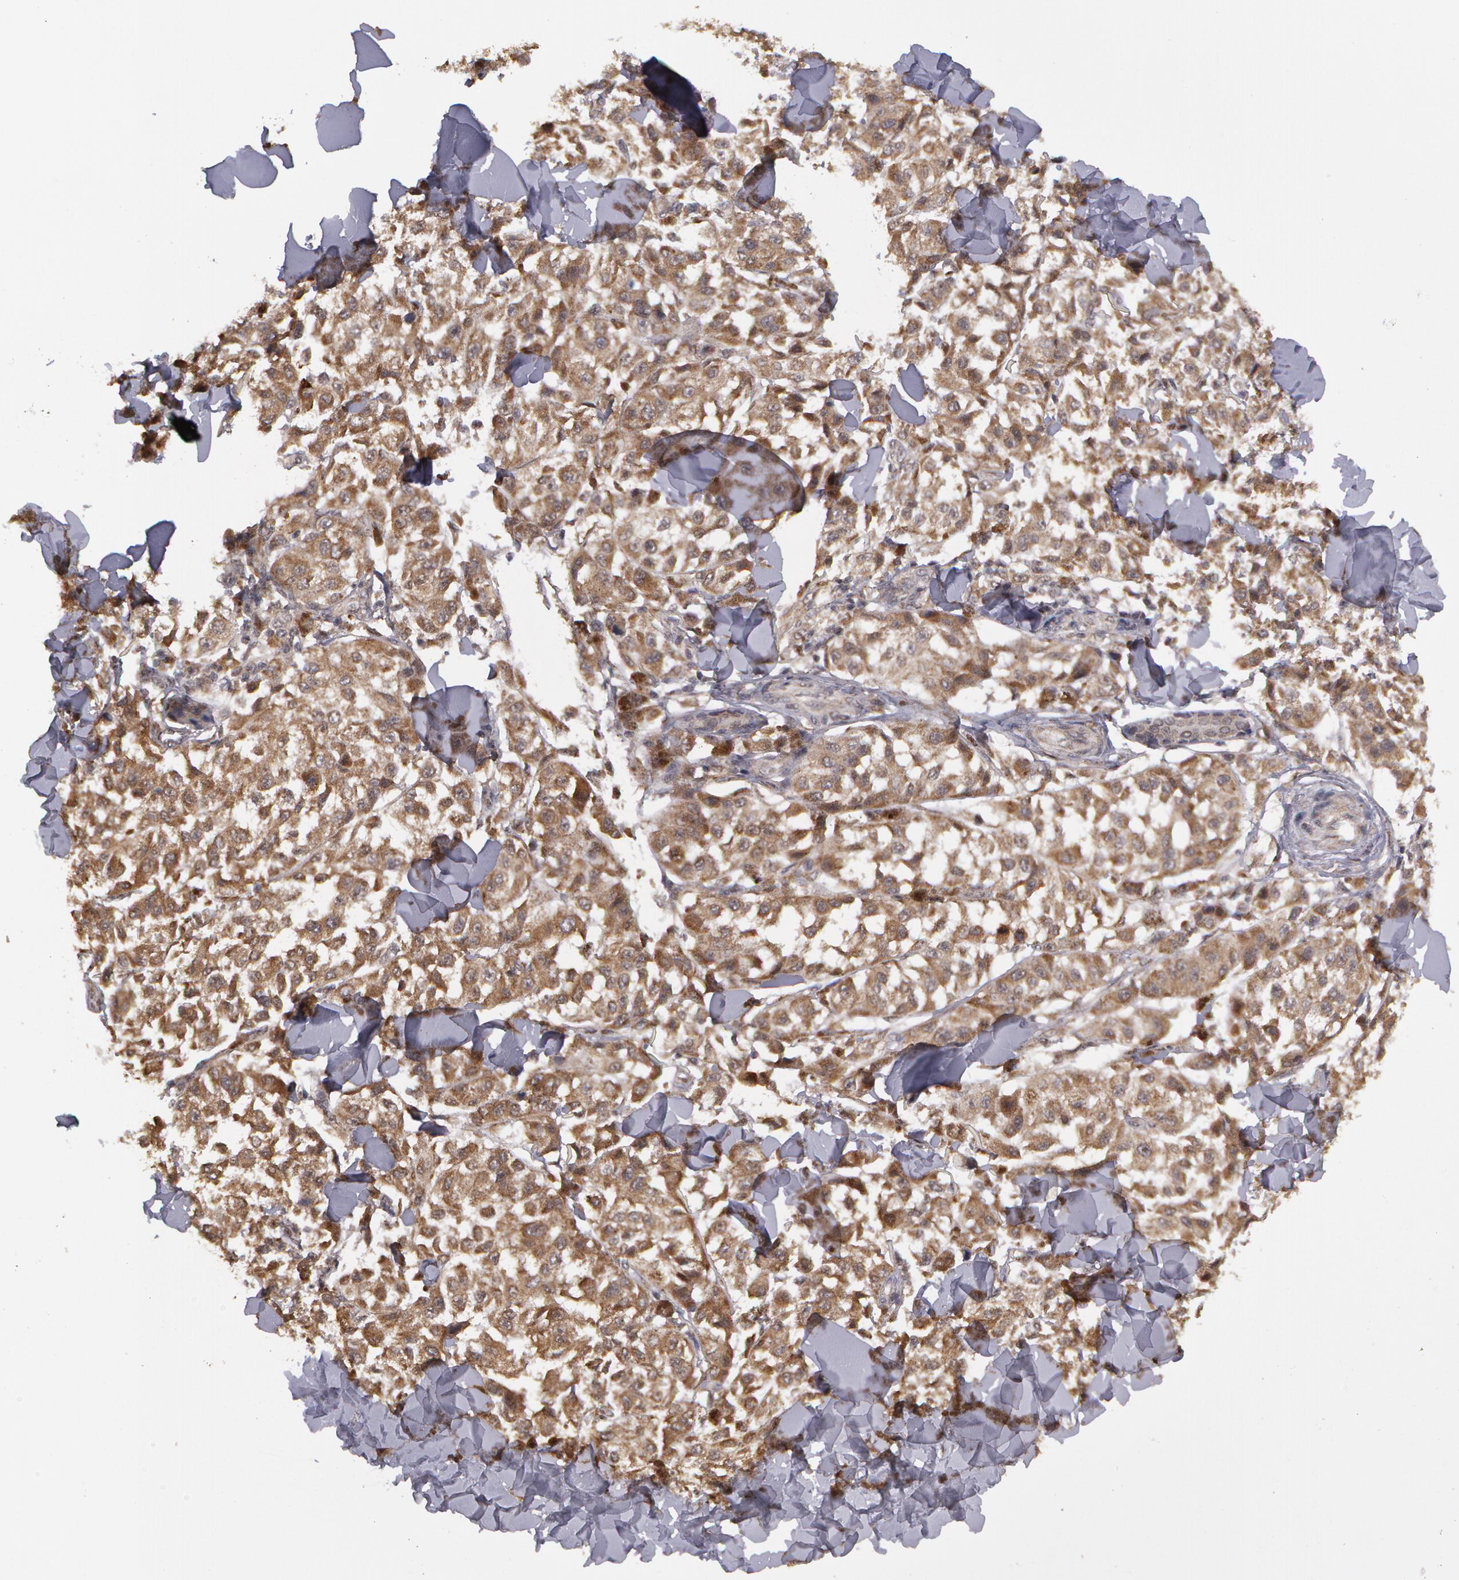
{"staining": {"intensity": "strong", "quantity": ">75%", "location": "cytoplasmic/membranous"}, "tissue": "melanoma", "cell_type": "Tumor cells", "image_type": "cancer", "snomed": [{"axis": "morphology", "description": "Malignant melanoma, NOS"}, {"axis": "topography", "description": "Skin"}], "caption": "Immunohistochemical staining of human melanoma demonstrates high levels of strong cytoplasmic/membranous staining in approximately >75% of tumor cells.", "gene": "GLIS1", "patient": {"sex": "female", "age": 64}}